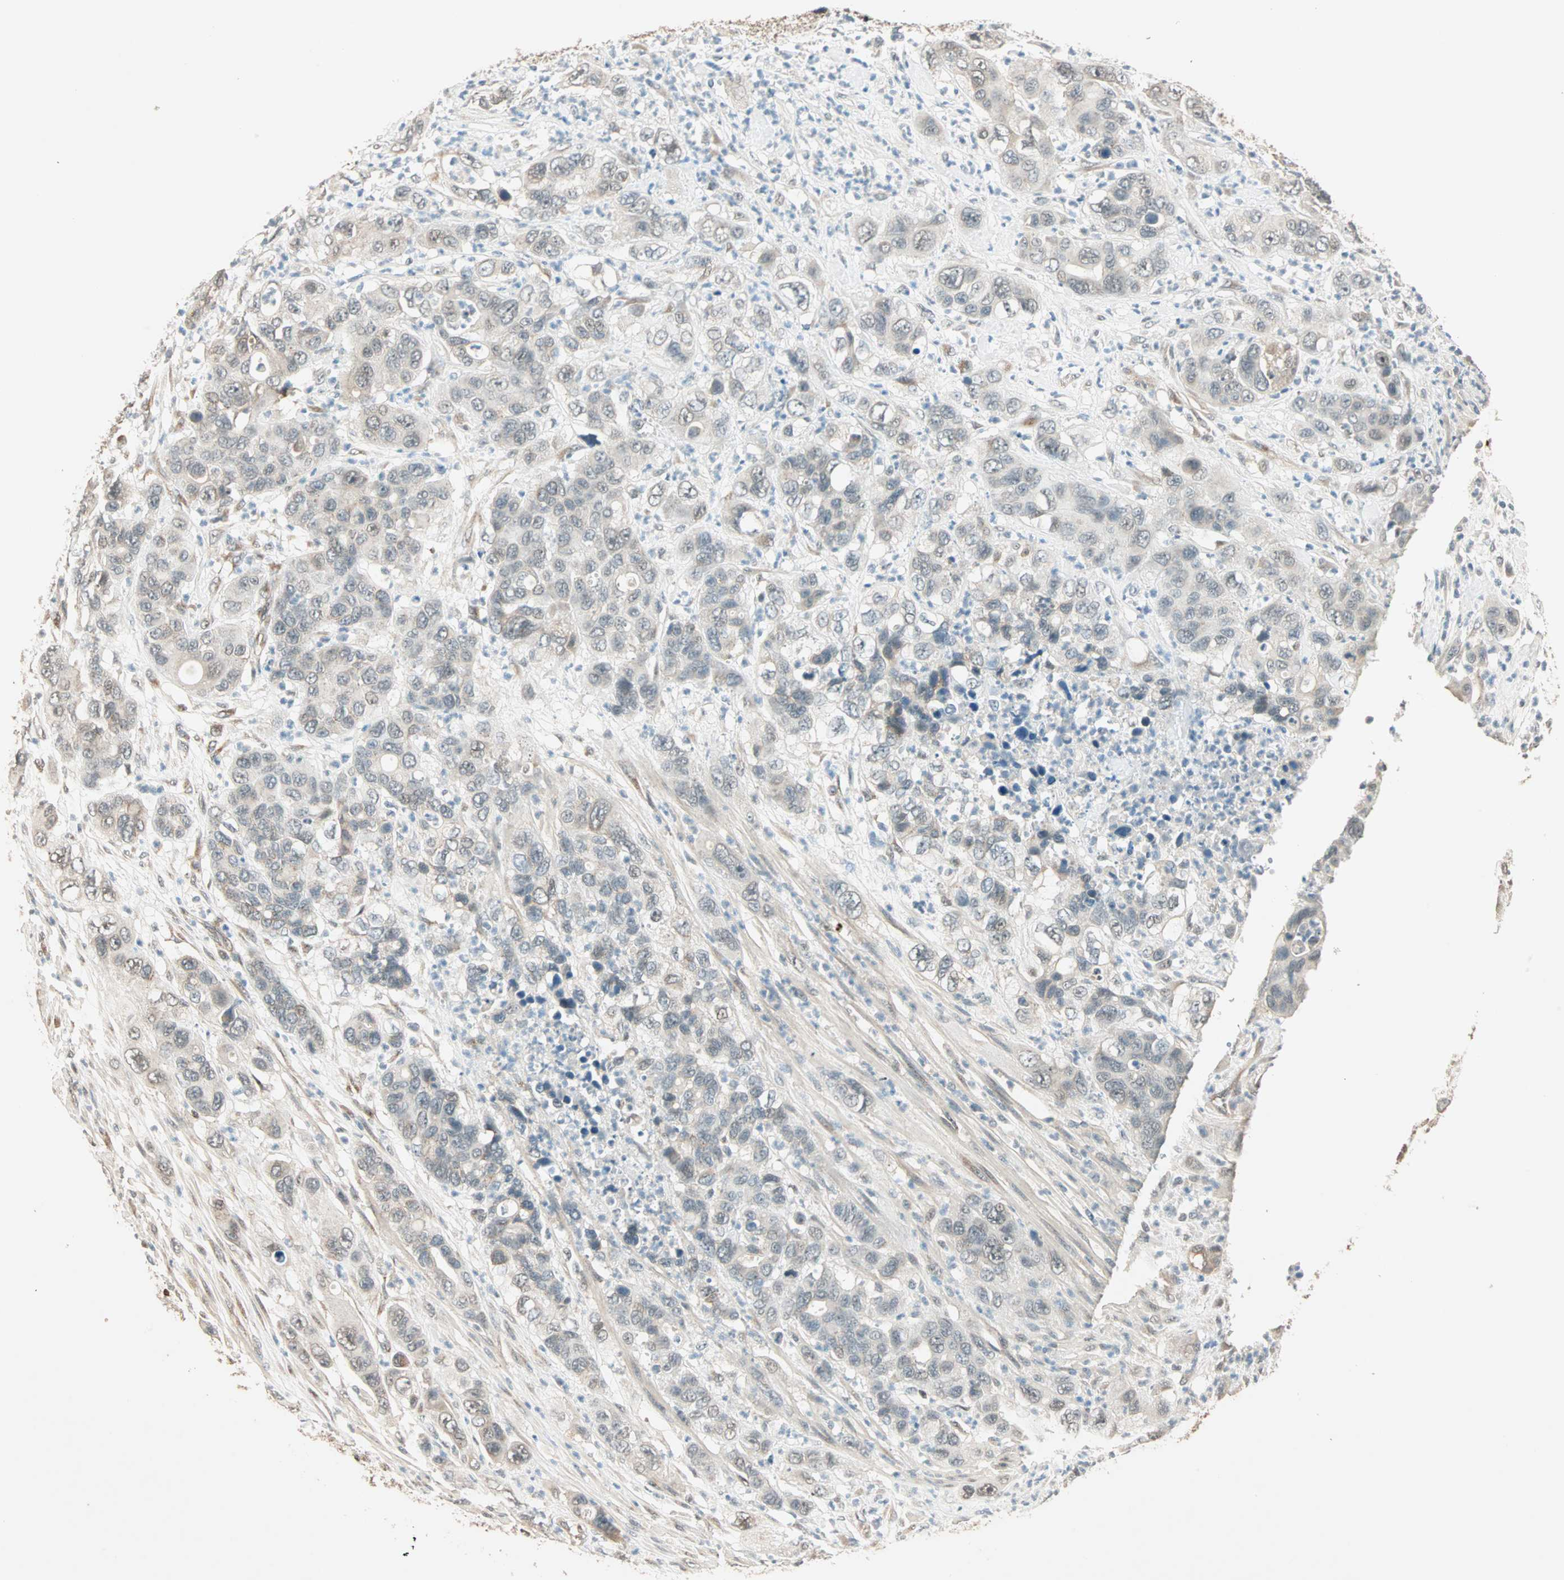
{"staining": {"intensity": "weak", "quantity": "<25%", "location": "cytoplasmic/membranous"}, "tissue": "pancreatic cancer", "cell_type": "Tumor cells", "image_type": "cancer", "snomed": [{"axis": "morphology", "description": "Adenocarcinoma, NOS"}, {"axis": "topography", "description": "Pancreas"}], "caption": "Human adenocarcinoma (pancreatic) stained for a protein using IHC reveals no positivity in tumor cells.", "gene": "PRDM2", "patient": {"sex": "female", "age": 71}}